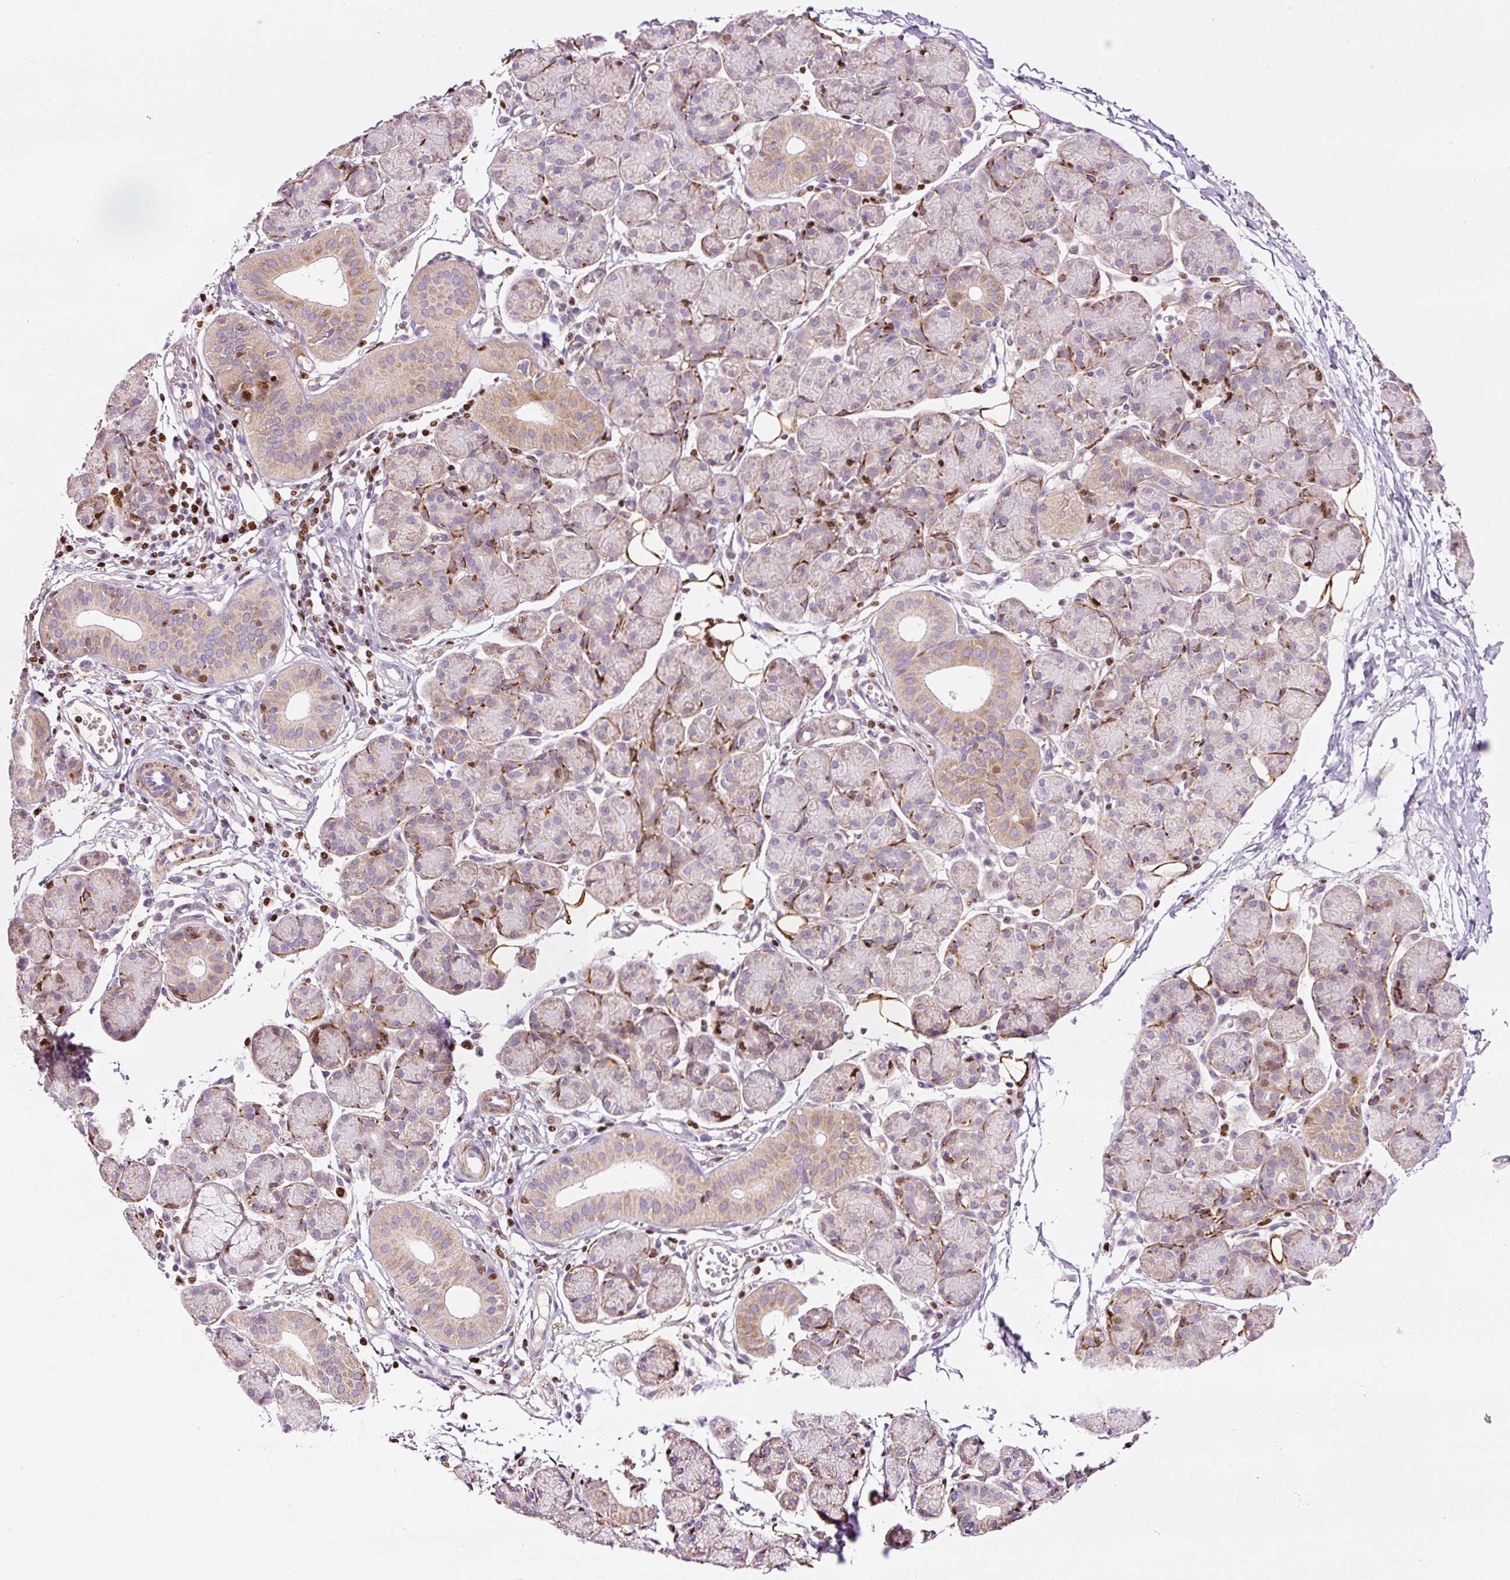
{"staining": {"intensity": "weak", "quantity": "25%-75%", "location": "cytoplasmic/membranous"}, "tissue": "salivary gland", "cell_type": "Glandular cells", "image_type": "normal", "snomed": [{"axis": "morphology", "description": "Normal tissue, NOS"}, {"axis": "morphology", "description": "Inflammation, NOS"}, {"axis": "topography", "description": "Lymph node"}, {"axis": "topography", "description": "Salivary gland"}], "caption": "Protein staining shows weak cytoplasmic/membranous staining in about 25%-75% of glandular cells in benign salivary gland.", "gene": "TMEM8B", "patient": {"sex": "male", "age": 3}}